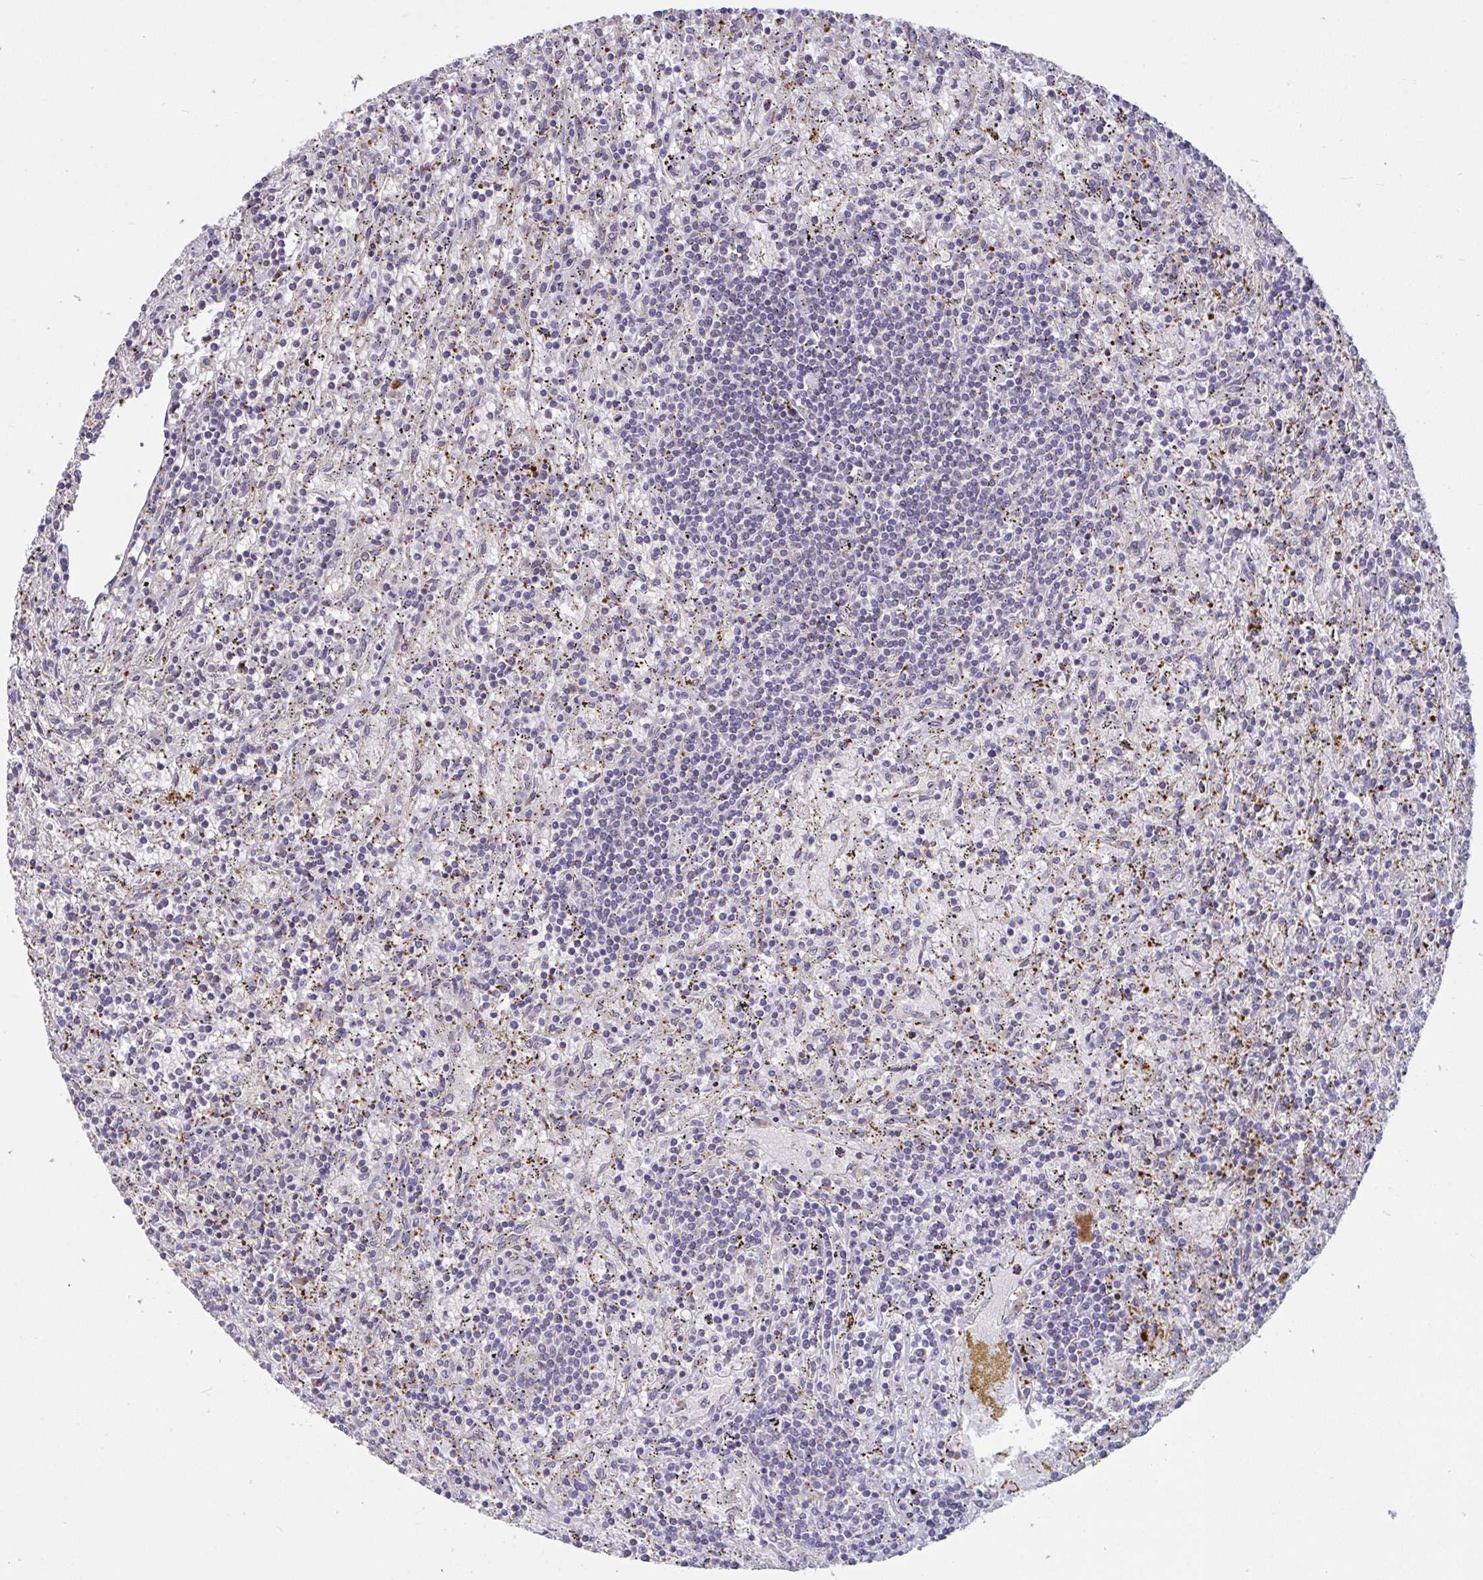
{"staining": {"intensity": "negative", "quantity": "none", "location": "none"}, "tissue": "lymphoma", "cell_type": "Tumor cells", "image_type": "cancer", "snomed": [{"axis": "morphology", "description": "Malignant lymphoma, non-Hodgkin's type, Low grade"}, {"axis": "topography", "description": "Spleen"}], "caption": "Tumor cells are negative for protein expression in human lymphoma.", "gene": "MRPS2", "patient": {"sex": "male", "age": 76}}